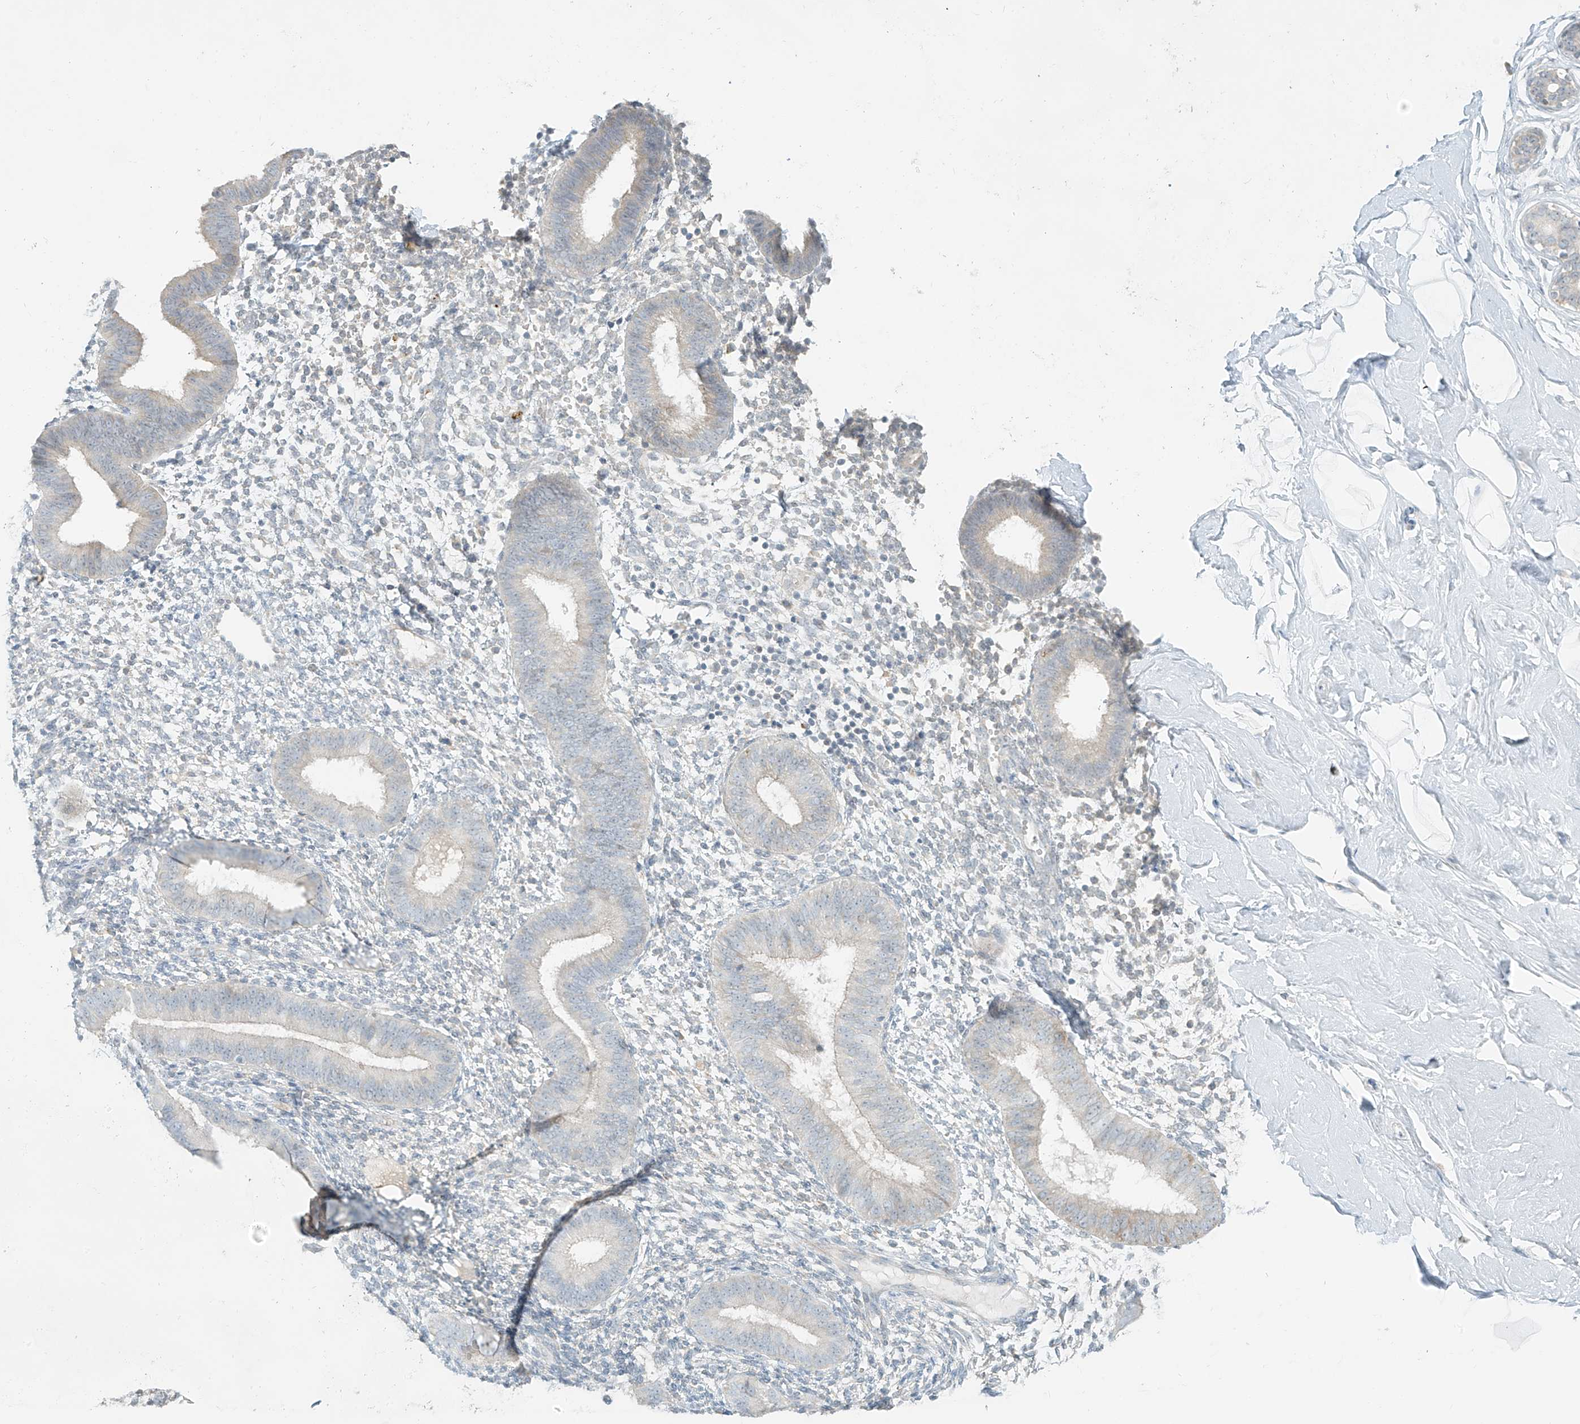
{"staining": {"intensity": "negative", "quantity": "none", "location": "none"}, "tissue": "endometrium", "cell_type": "Cells in endometrial stroma", "image_type": "normal", "snomed": [{"axis": "morphology", "description": "Normal tissue, NOS"}, {"axis": "topography", "description": "Uterus"}, {"axis": "topography", "description": "Endometrium"}], "caption": "Image shows no significant protein staining in cells in endometrial stroma of normal endometrium. (Stains: DAB (3,3'-diaminobenzidine) immunohistochemistry with hematoxylin counter stain, Microscopy: brightfield microscopy at high magnification).", "gene": "C2orf42", "patient": {"sex": "female", "age": 48}}